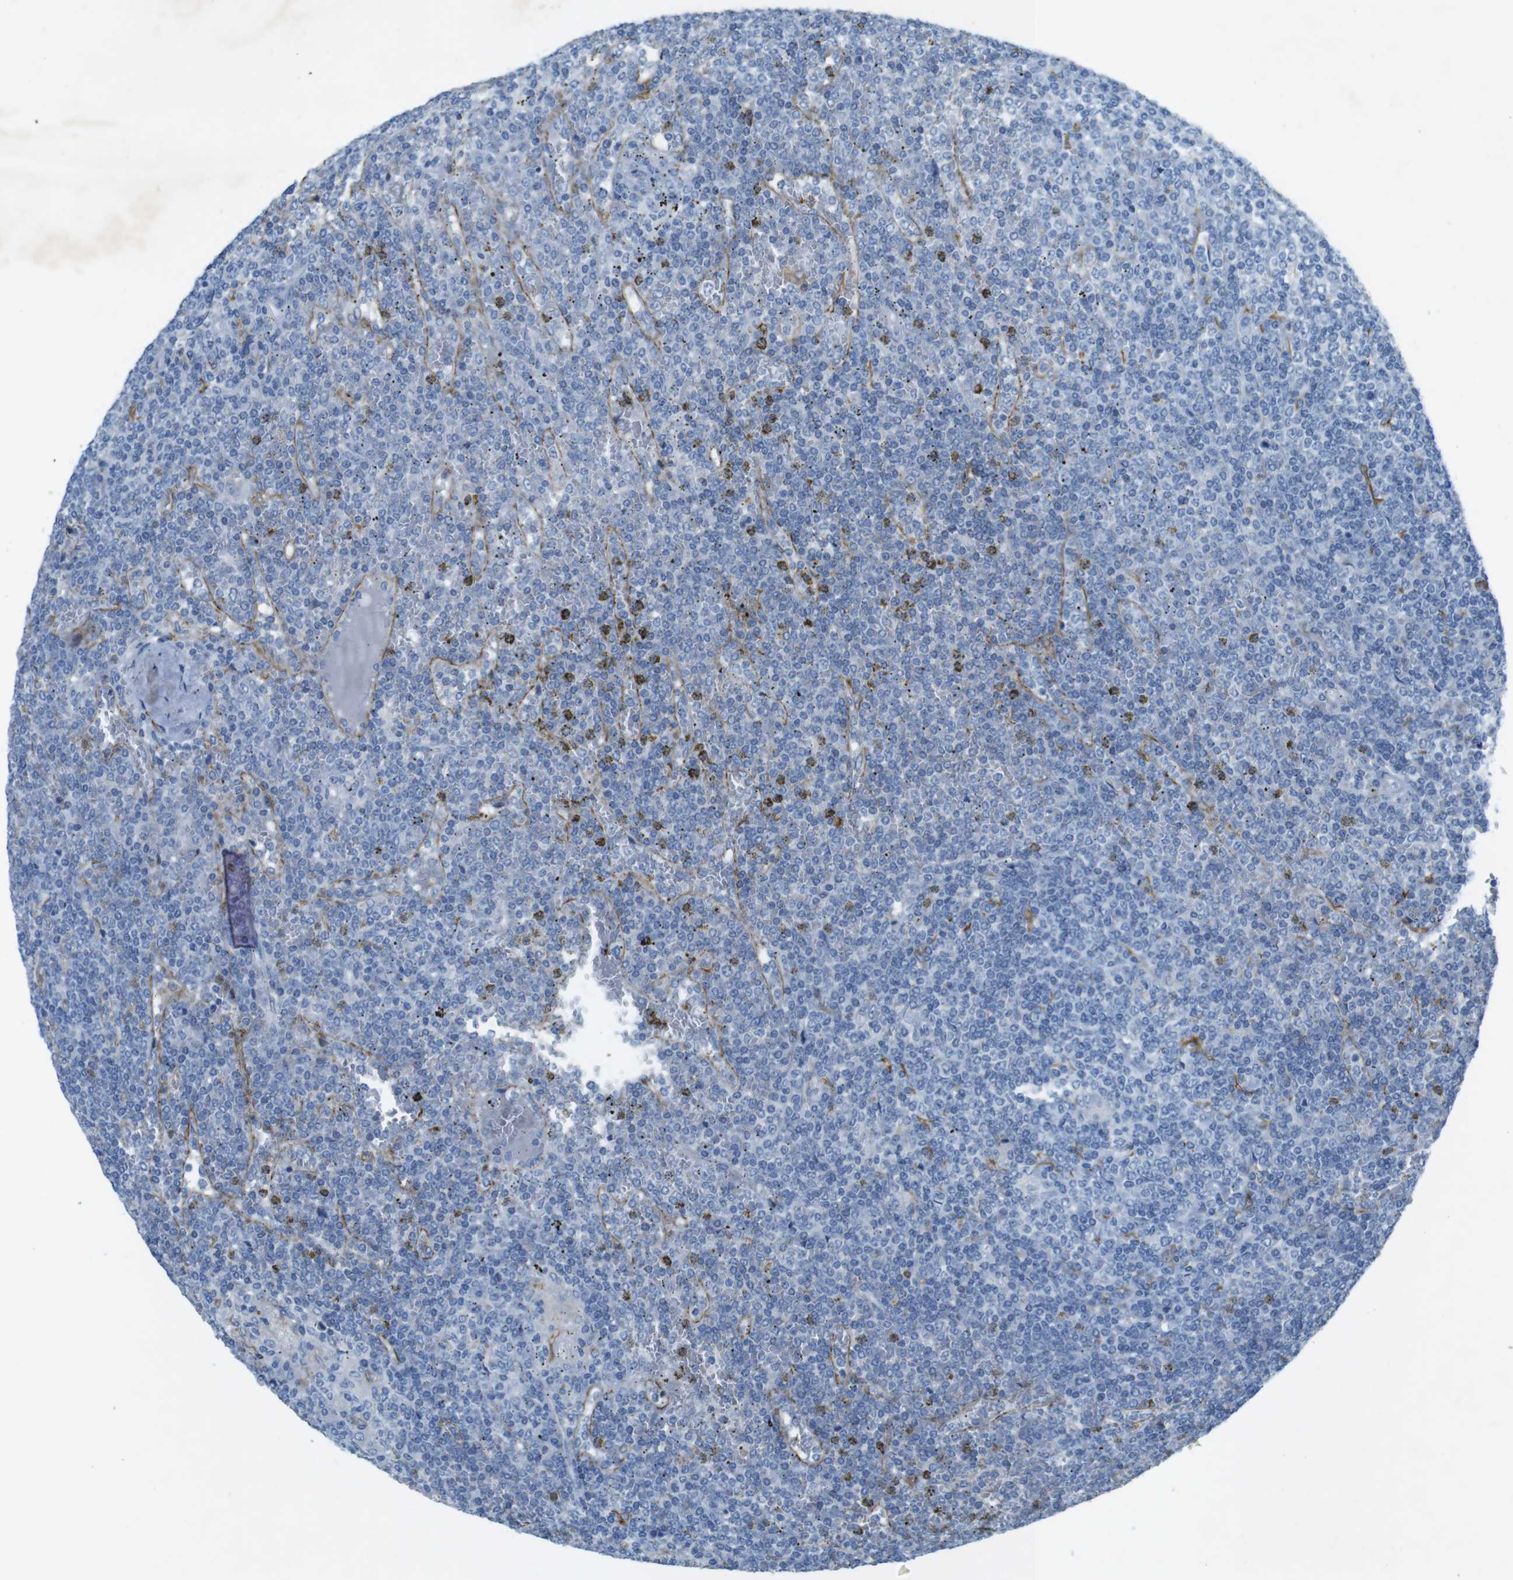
{"staining": {"intensity": "negative", "quantity": "none", "location": "none"}, "tissue": "lymphoma", "cell_type": "Tumor cells", "image_type": "cancer", "snomed": [{"axis": "morphology", "description": "Malignant lymphoma, non-Hodgkin's type, Low grade"}, {"axis": "topography", "description": "Spleen"}], "caption": "Tumor cells show no significant positivity in lymphoma. (DAB IHC visualized using brightfield microscopy, high magnification).", "gene": "CD320", "patient": {"sex": "female", "age": 19}}